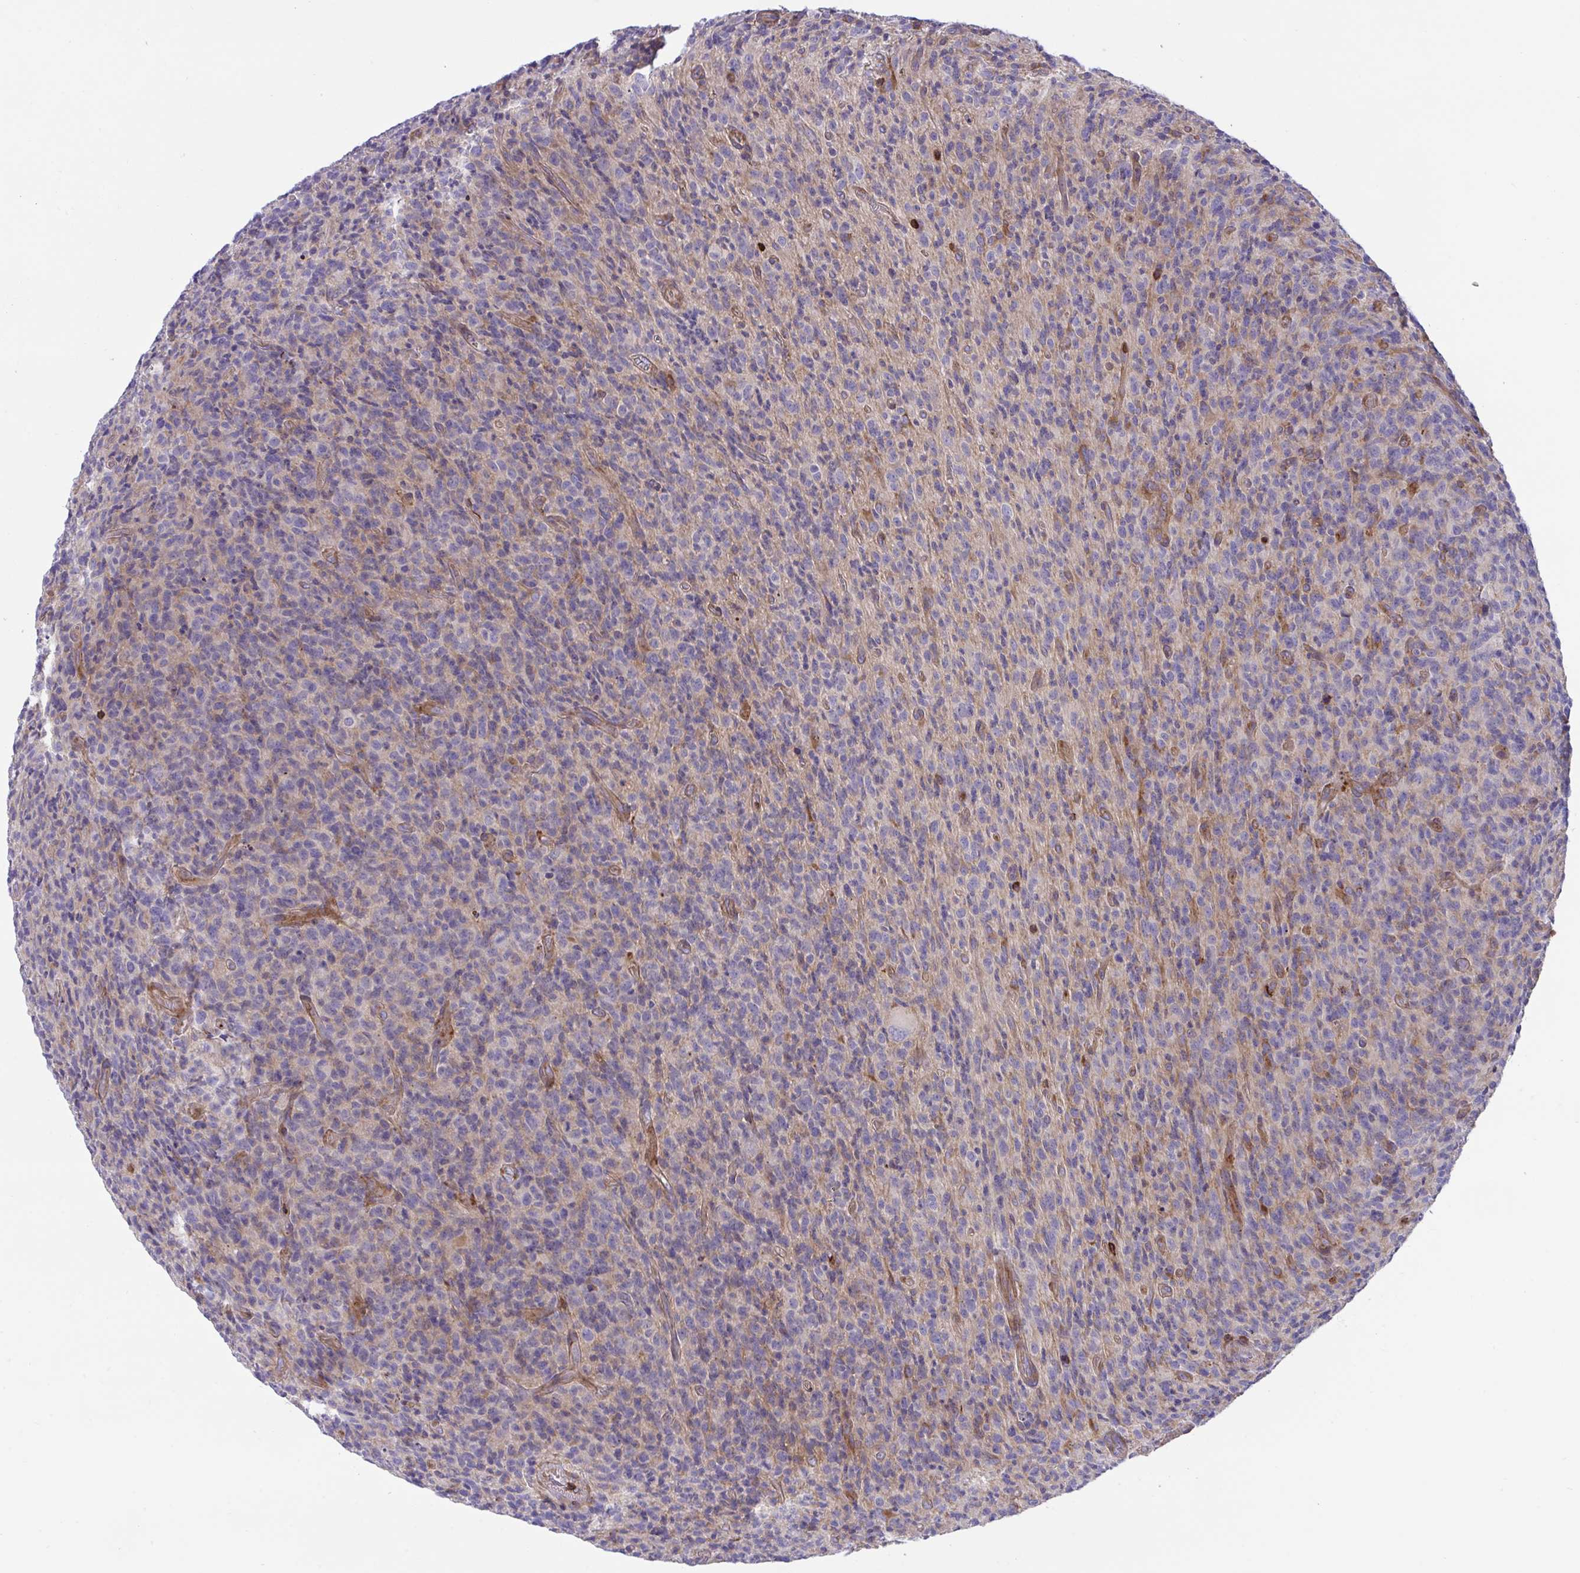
{"staining": {"intensity": "negative", "quantity": "none", "location": "none"}, "tissue": "glioma", "cell_type": "Tumor cells", "image_type": "cancer", "snomed": [{"axis": "morphology", "description": "Glioma, malignant, High grade"}, {"axis": "topography", "description": "Brain"}], "caption": "A photomicrograph of human glioma is negative for staining in tumor cells.", "gene": "PPIH", "patient": {"sex": "male", "age": 76}}